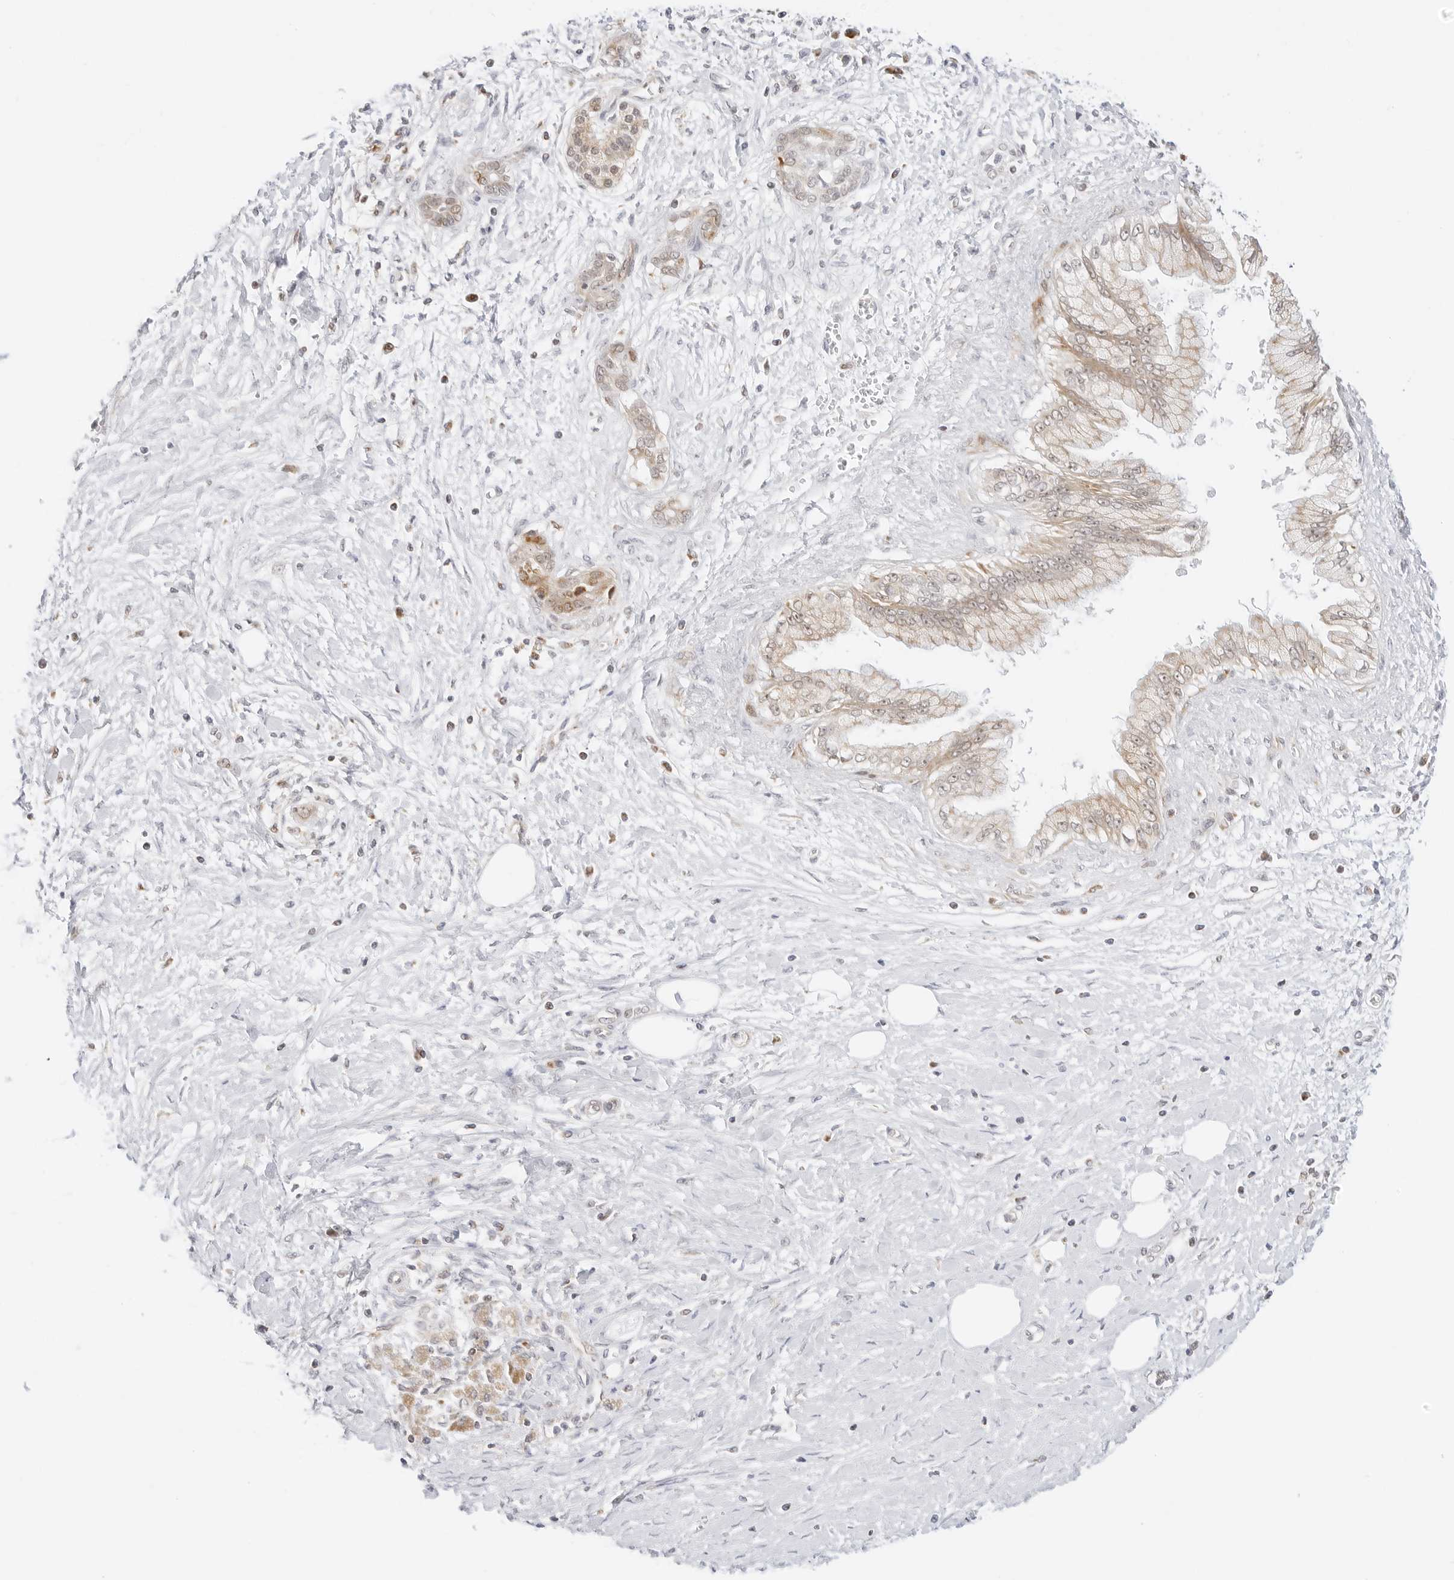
{"staining": {"intensity": "weak", "quantity": ">75%", "location": "cytoplasmic/membranous,nuclear"}, "tissue": "pancreatic cancer", "cell_type": "Tumor cells", "image_type": "cancer", "snomed": [{"axis": "morphology", "description": "Adenocarcinoma, NOS"}, {"axis": "topography", "description": "Pancreas"}], "caption": "Weak cytoplasmic/membranous and nuclear protein staining is present in approximately >75% of tumor cells in pancreatic adenocarcinoma. The protein is stained brown, and the nuclei are stained in blue (DAB IHC with brightfield microscopy, high magnification).", "gene": "GORAB", "patient": {"sex": "male", "age": 58}}